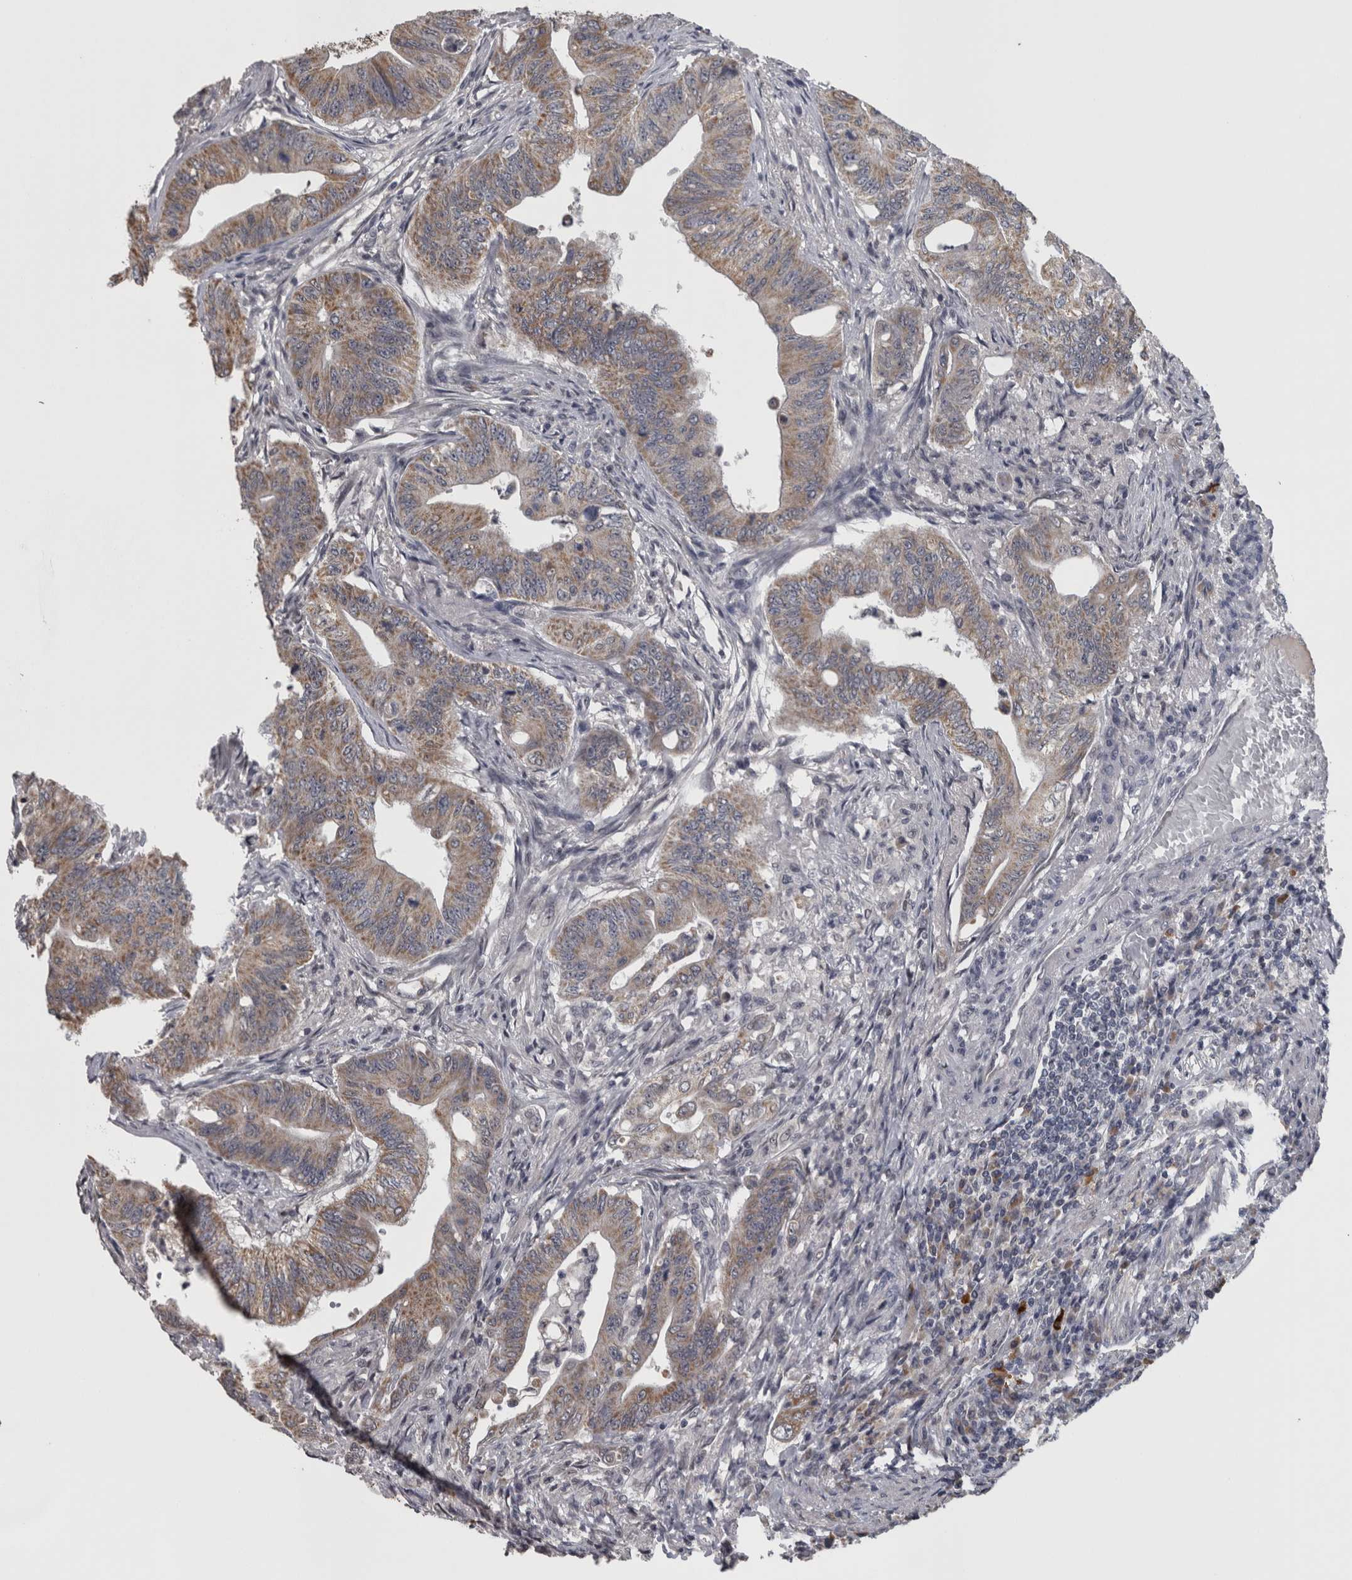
{"staining": {"intensity": "moderate", "quantity": ">75%", "location": "cytoplasmic/membranous"}, "tissue": "colorectal cancer", "cell_type": "Tumor cells", "image_type": "cancer", "snomed": [{"axis": "morphology", "description": "Adenoma, NOS"}, {"axis": "morphology", "description": "Adenocarcinoma, NOS"}, {"axis": "topography", "description": "Colon"}], "caption": "Immunohistochemistry micrograph of colorectal cancer stained for a protein (brown), which exhibits medium levels of moderate cytoplasmic/membranous staining in approximately >75% of tumor cells.", "gene": "DBT", "patient": {"sex": "male", "age": 79}}